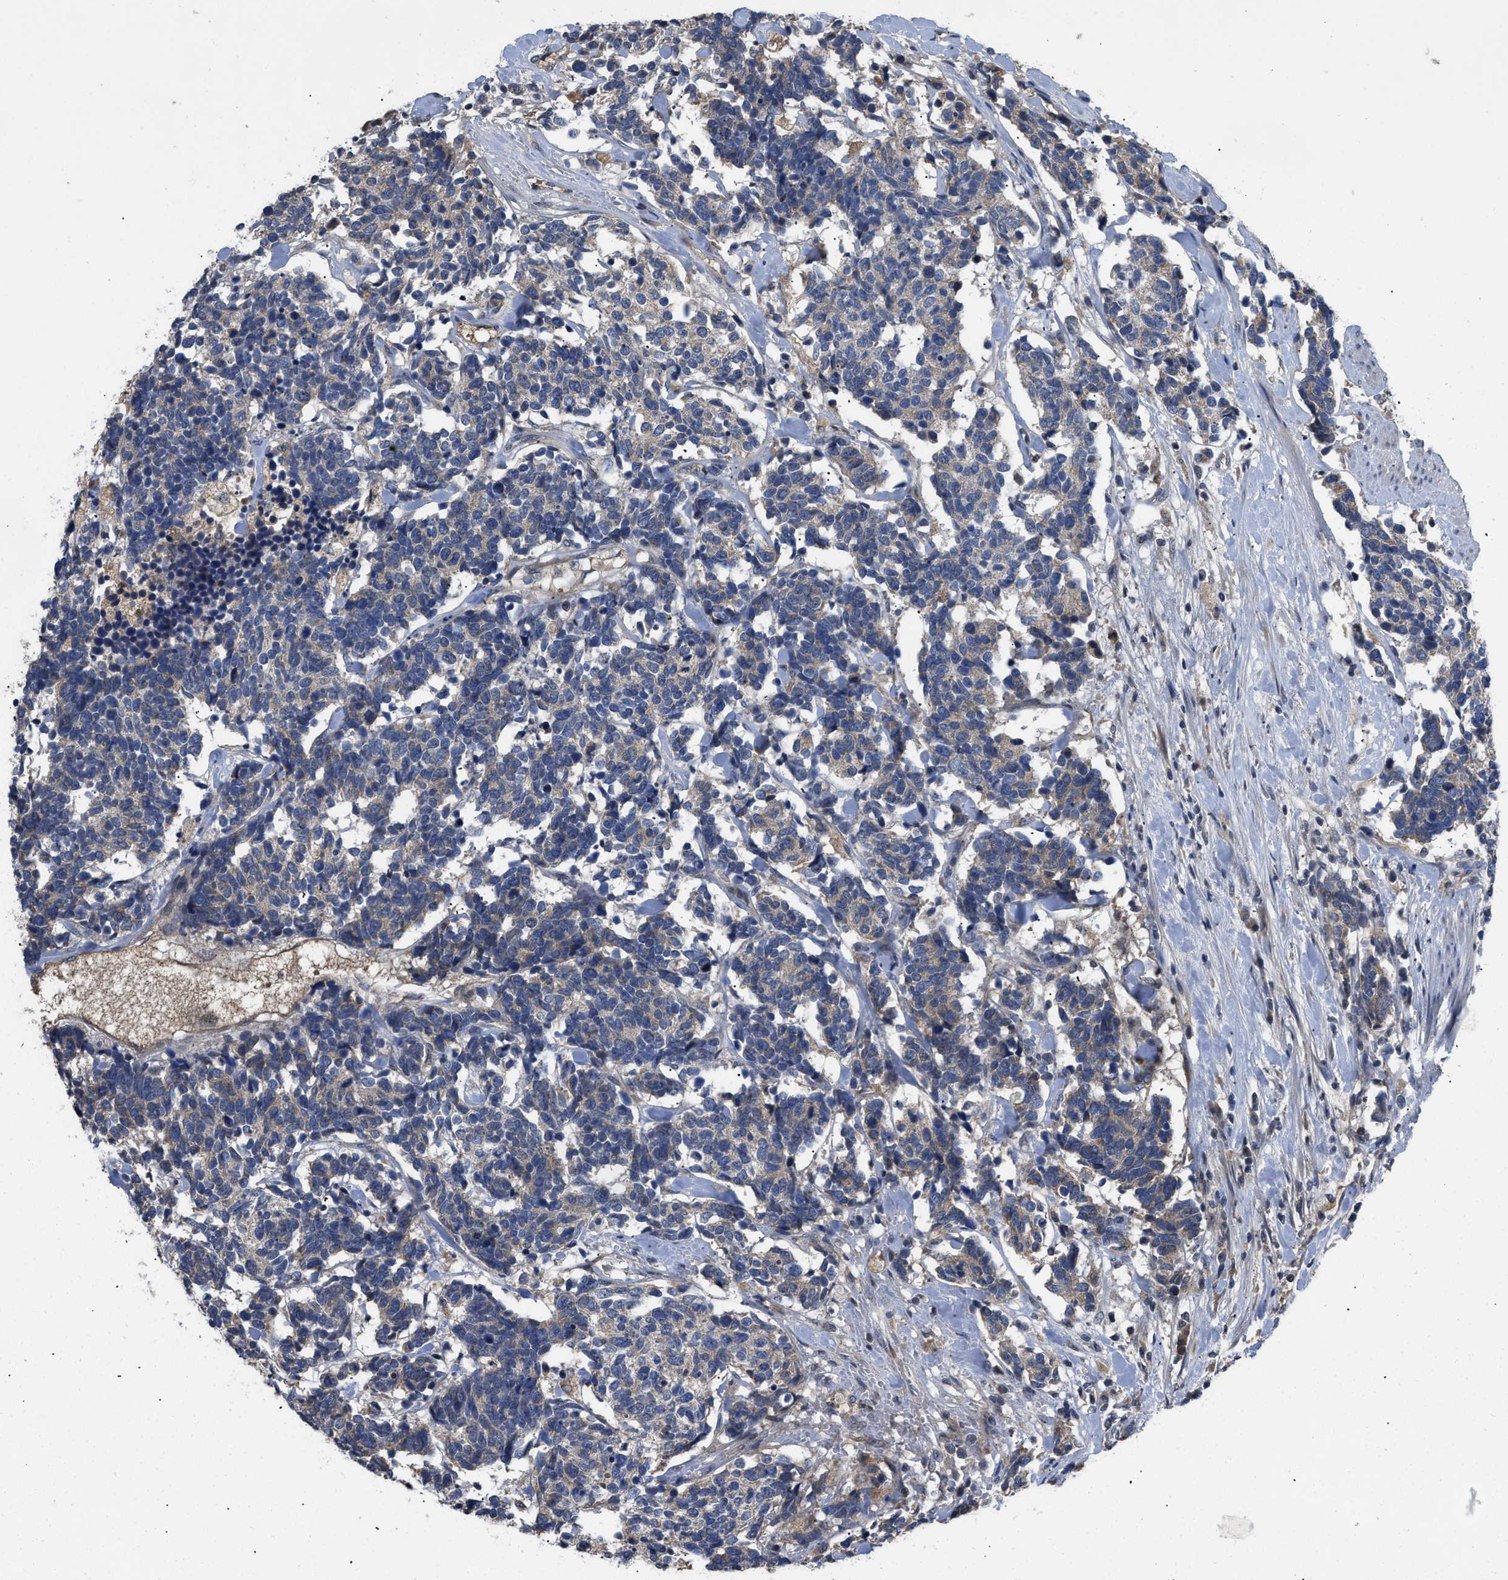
{"staining": {"intensity": "weak", "quantity": "25%-75%", "location": "cytoplasmic/membranous"}, "tissue": "carcinoid", "cell_type": "Tumor cells", "image_type": "cancer", "snomed": [{"axis": "morphology", "description": "Carcinoma, NOS"}, {"axis": "morphology", "description": "Carcinoid, malignant, NOS"}, {"axis": "topography", "description": "Urinary bladder"}], "caption": "Human malignant carcinoid stained for a protein (brown) displays weak cytoplasmic/membranous positive positivity in approximately 25%-75% of tumor cells.", "gene": "VPS4A", "patient": {"sex": "male", "age": 57}}